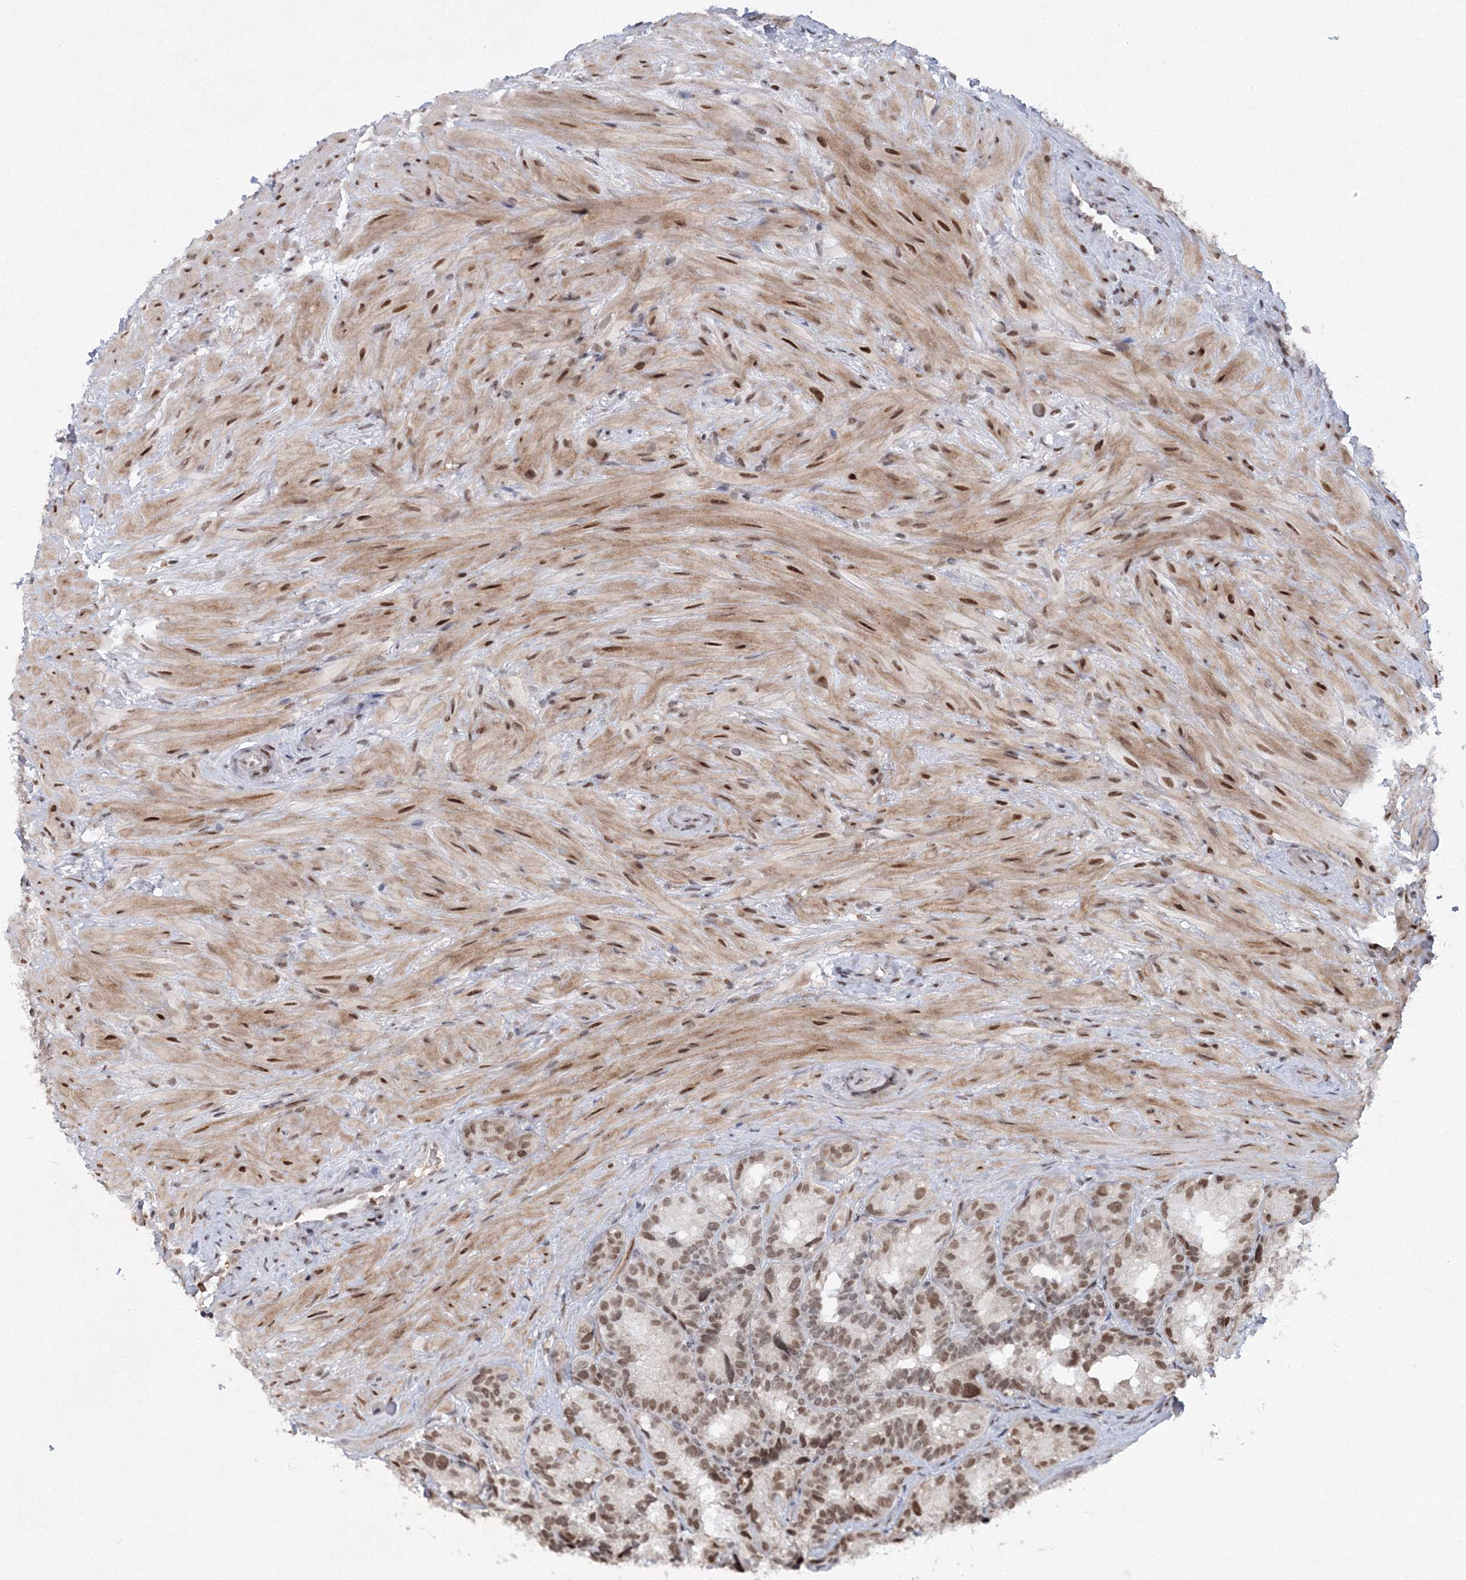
{"staining": {"intensity": "moderate", "quantity": ">75%", "location": "nuclear"}, "tissue": "seminal vesicle", "cell_type": "Glandular cells", "image_type": "normal", "snomed": [{"axis": "morphology", "description": "Normal tissue, NOS"}, {"axis": "topography", "description": "Seminal veicle"}], "caption": "This is a micrograph of IHC staining of benign seminal vesicle, which shows moderate staining in the nuclear of glandular cells.", "gene": "C3orf33", "patient": {"sex": "male", "age": 60}}